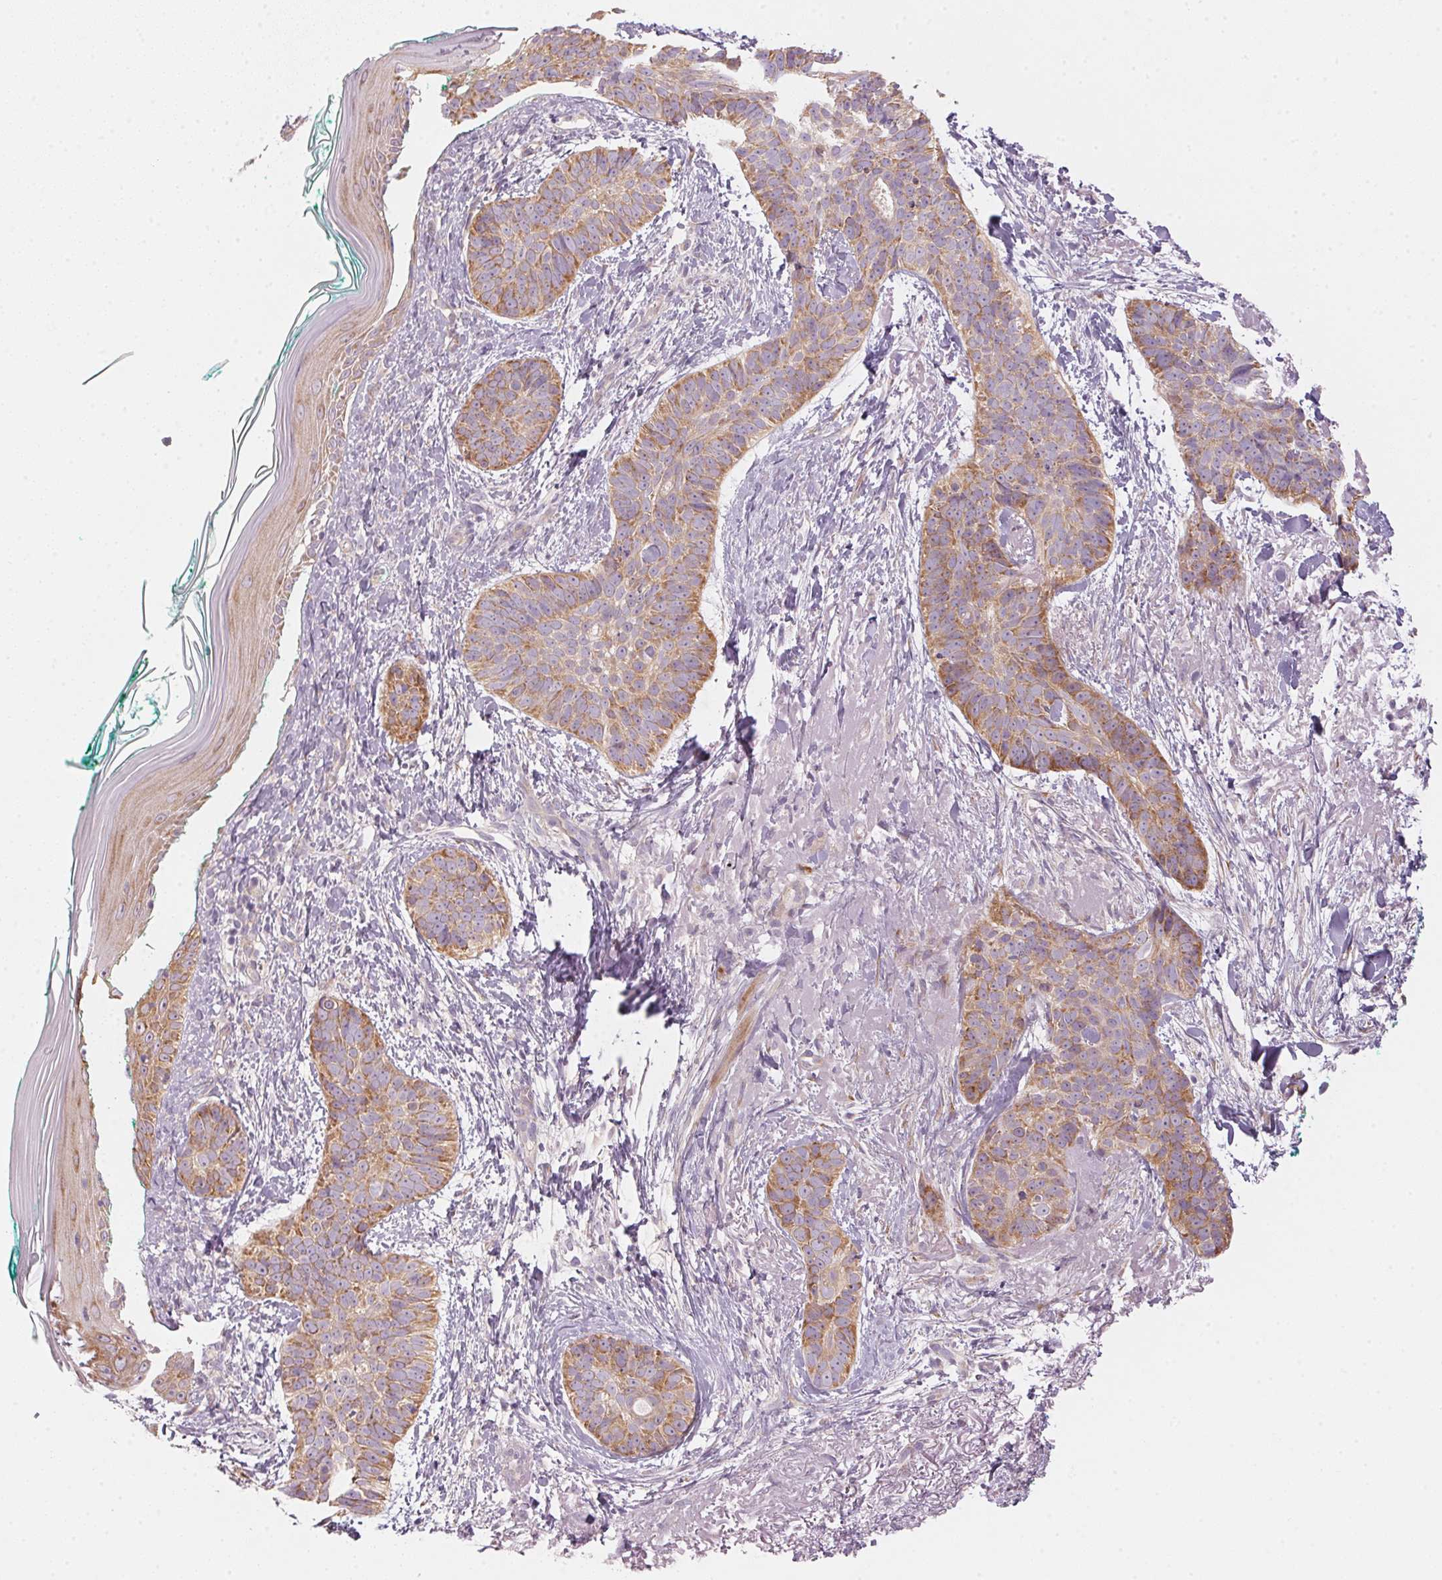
{"staining": {"intensity": "moderate", "quantity": ">75%", "location": "cytoplasmic/membranous"}, "tissue": "skin cancer", "cell_type": "Tumor cells", "image_type": "cancer", "snomed": [{"axis": "morphology", "description": "Basal cell carcinoma"}, {"axis": "topography", "description": "Skin"}, {"axis": "topography", "description": "Skin of face"}, {"axis": "topography", "description": "Skin of nose"}], "caption": "Skin cancer (basal cell carcinoma) stained with immunohistochemistry displays moderate cytoplasmic/membranous positivity in approximately >75% of tumor cells. (brown staining indicates protein expression, while blue staining denotes nuclei).", "gene": "BLOC1S2", "patient": {"sex": "female", "age": 86}}